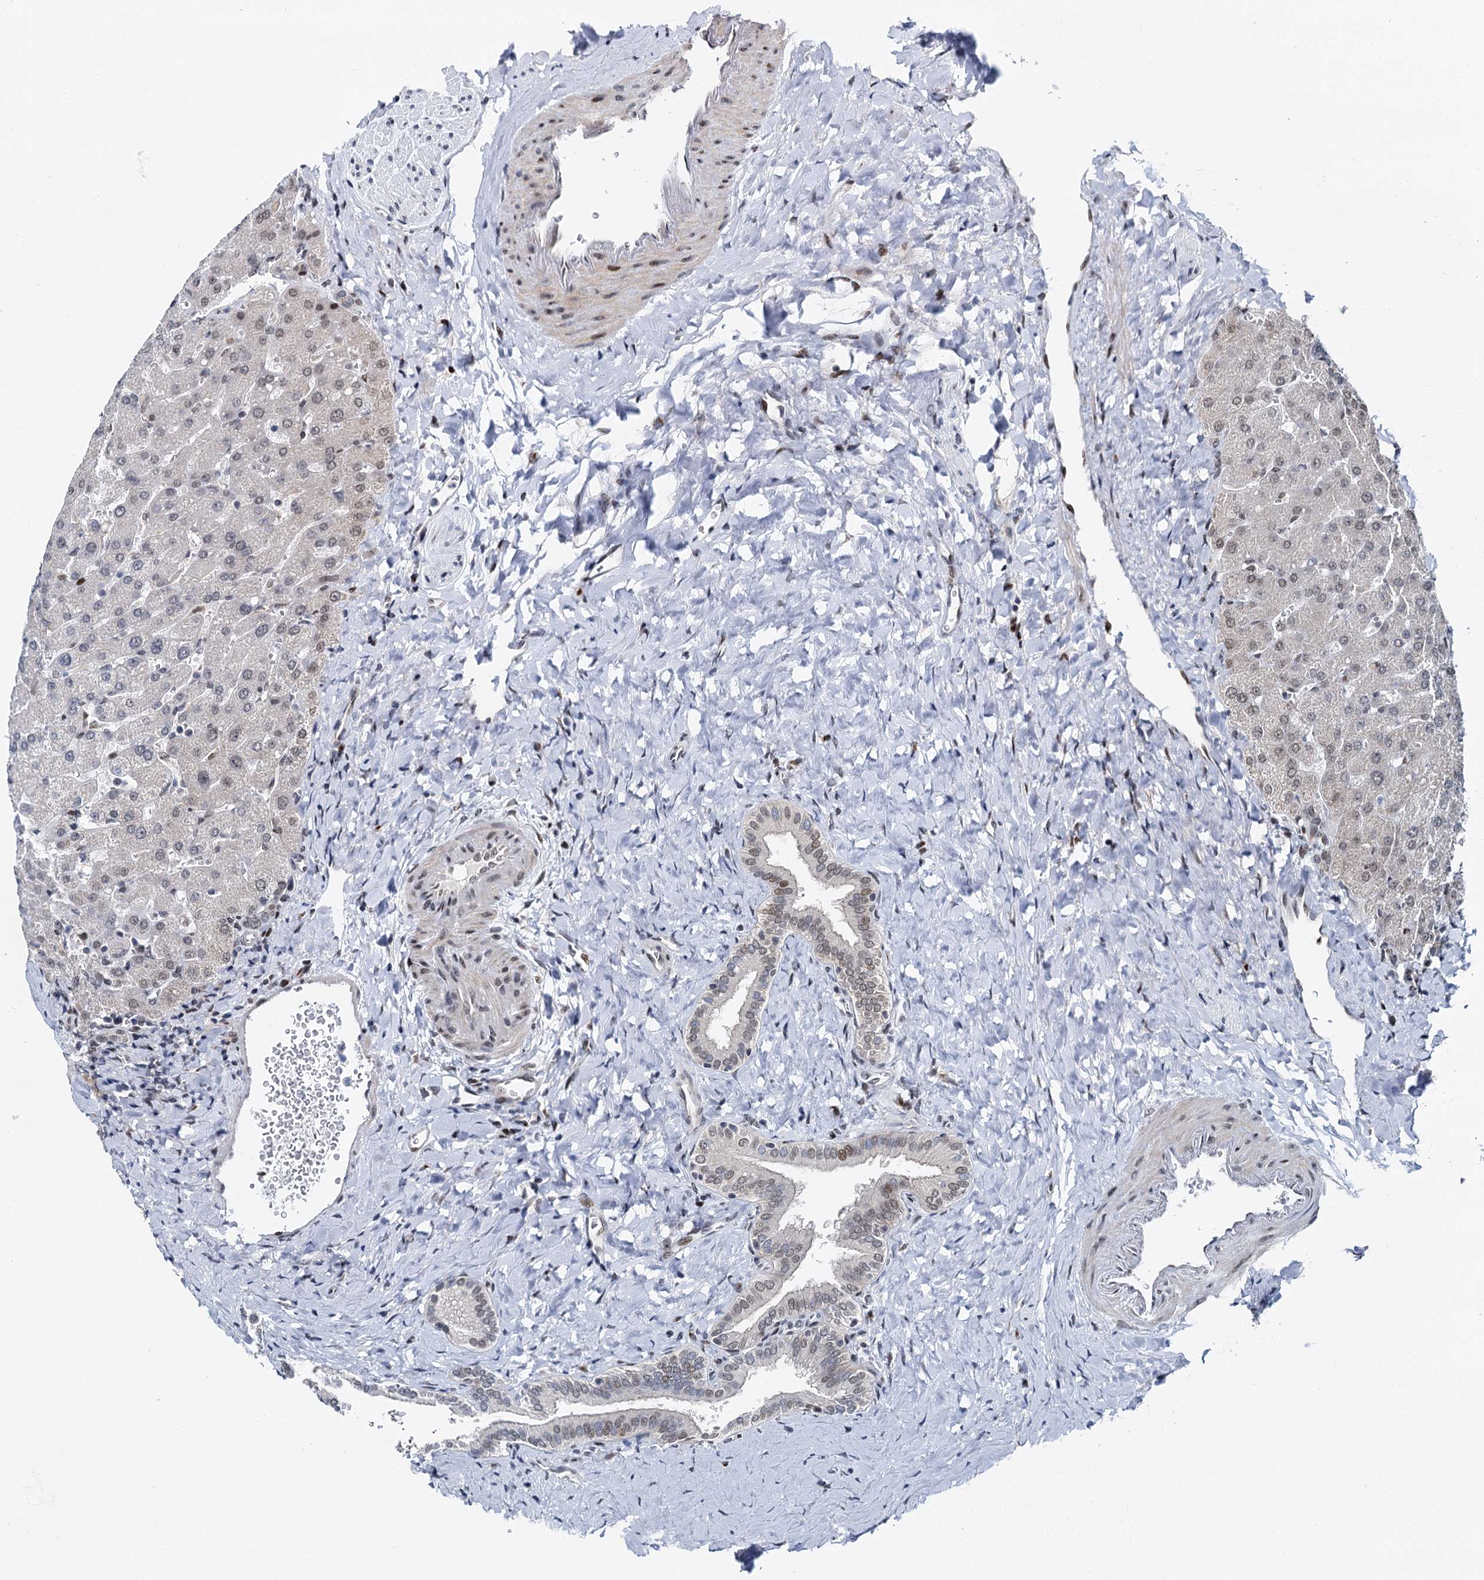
{"staining": {"intensity": "weak", "quantity": "<25%", "location": "nuclear"}, "tissue": "liver", "cell_type": "Cholangiocytes", "image_type": "normal", "snomed": [{"axis": "morphology", "description": "Normal tissue, NOS"}, {"axis": "topography", "description": "Liver"}], "caption": "Photomicrograph shows no protein staining in cholangiocytes of normal liver.", "gene": "RUFY2", "patient": {"sex": "male", "age": 55}}